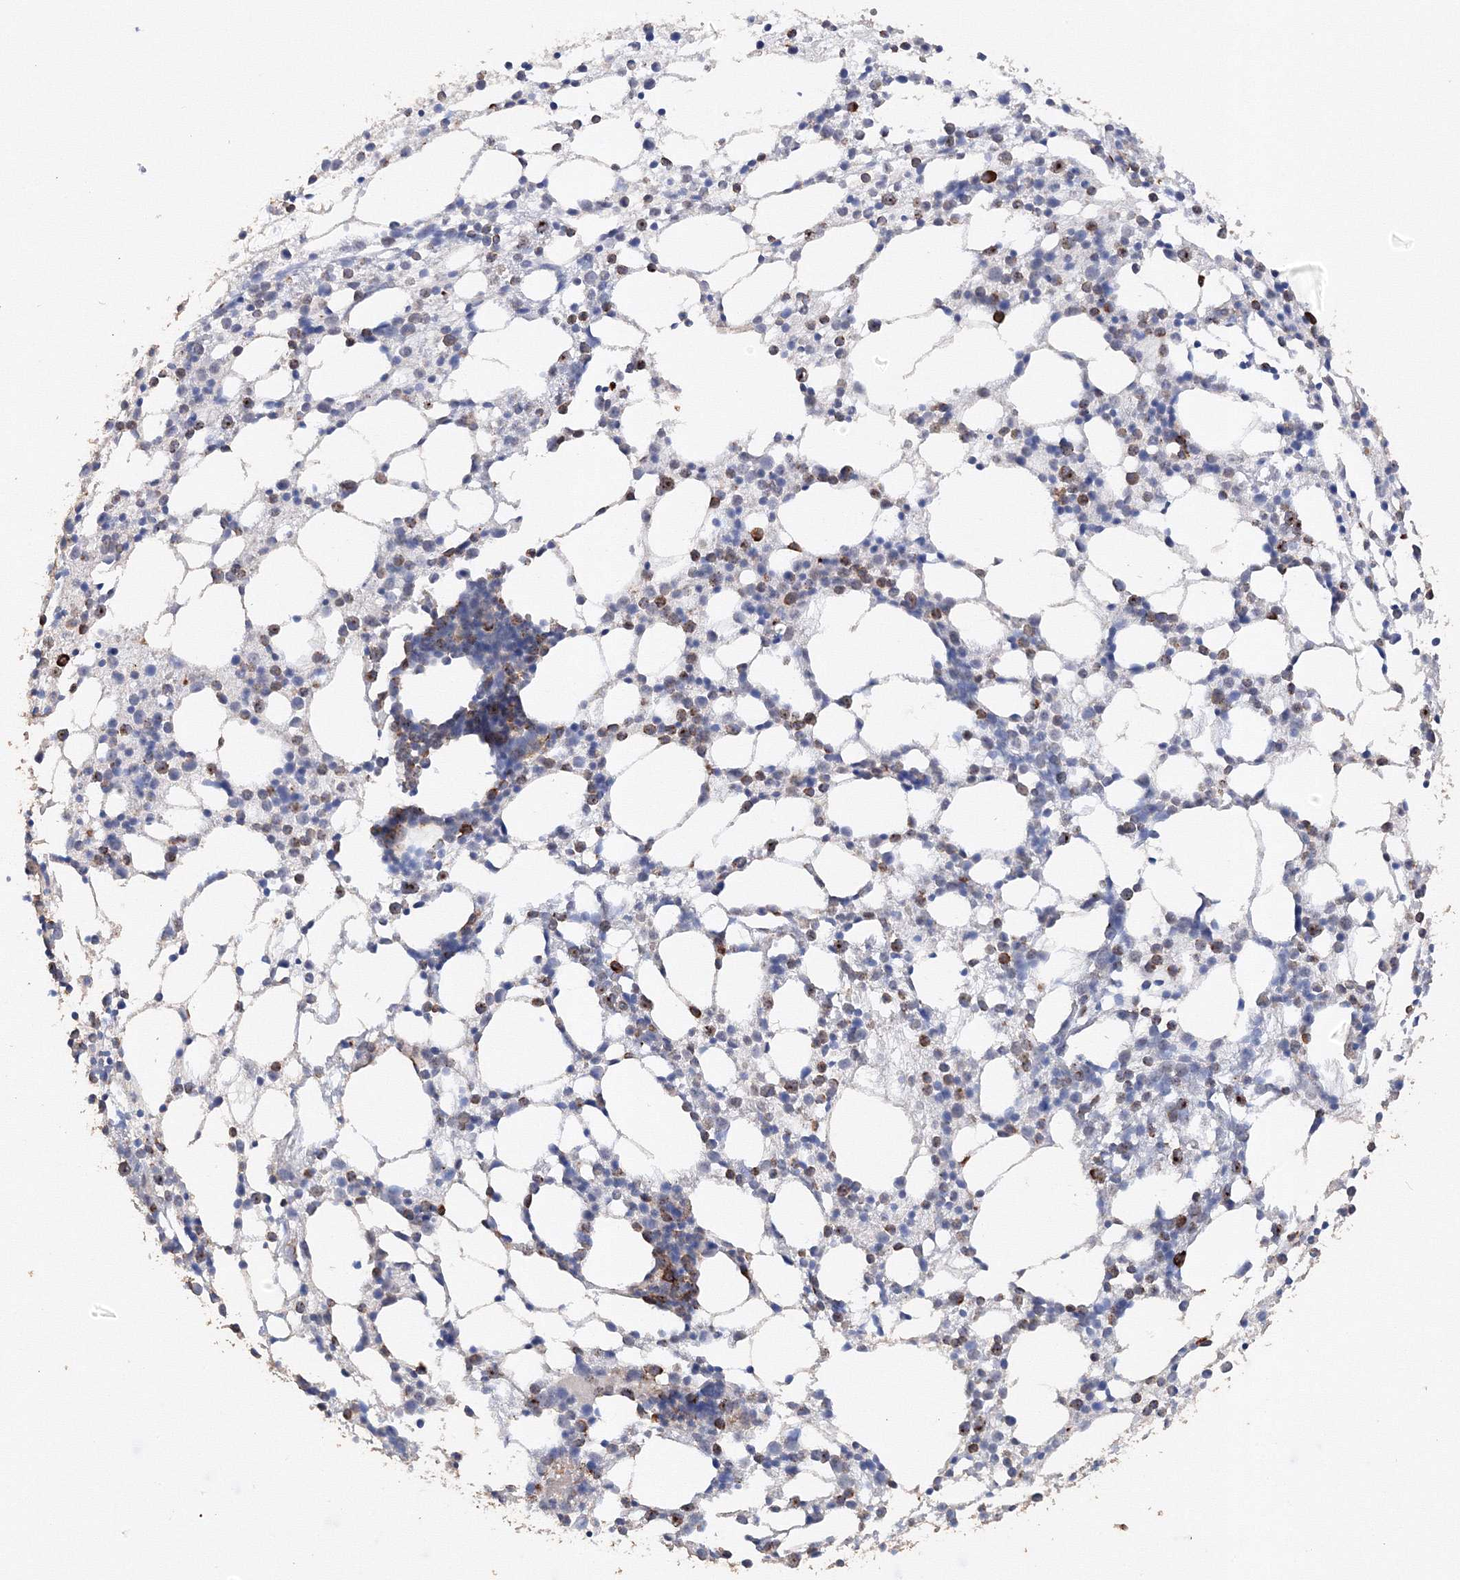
{"staining": {"intensity": "strong", "quantity": "<25%", "location": "cytoplasmic/membranous"}, "tissue": "bone marrow", "cell_type": "Hematopoietic cells", "image_type": "normal", "snomed": [{"axis": "morphology", "description": "Normal tissue, NOS"}, {"axis": "topography", "description": "Bone marrow"}], "caption": "An image of human bone marrow stained for a protein exhibits strong cytoplasmic/membranous brown staining in hematopoietic cells. Nuclei are stained in blue.", "gene": "DIS3L2", "patient": {"sex": "female", "age": 57}}